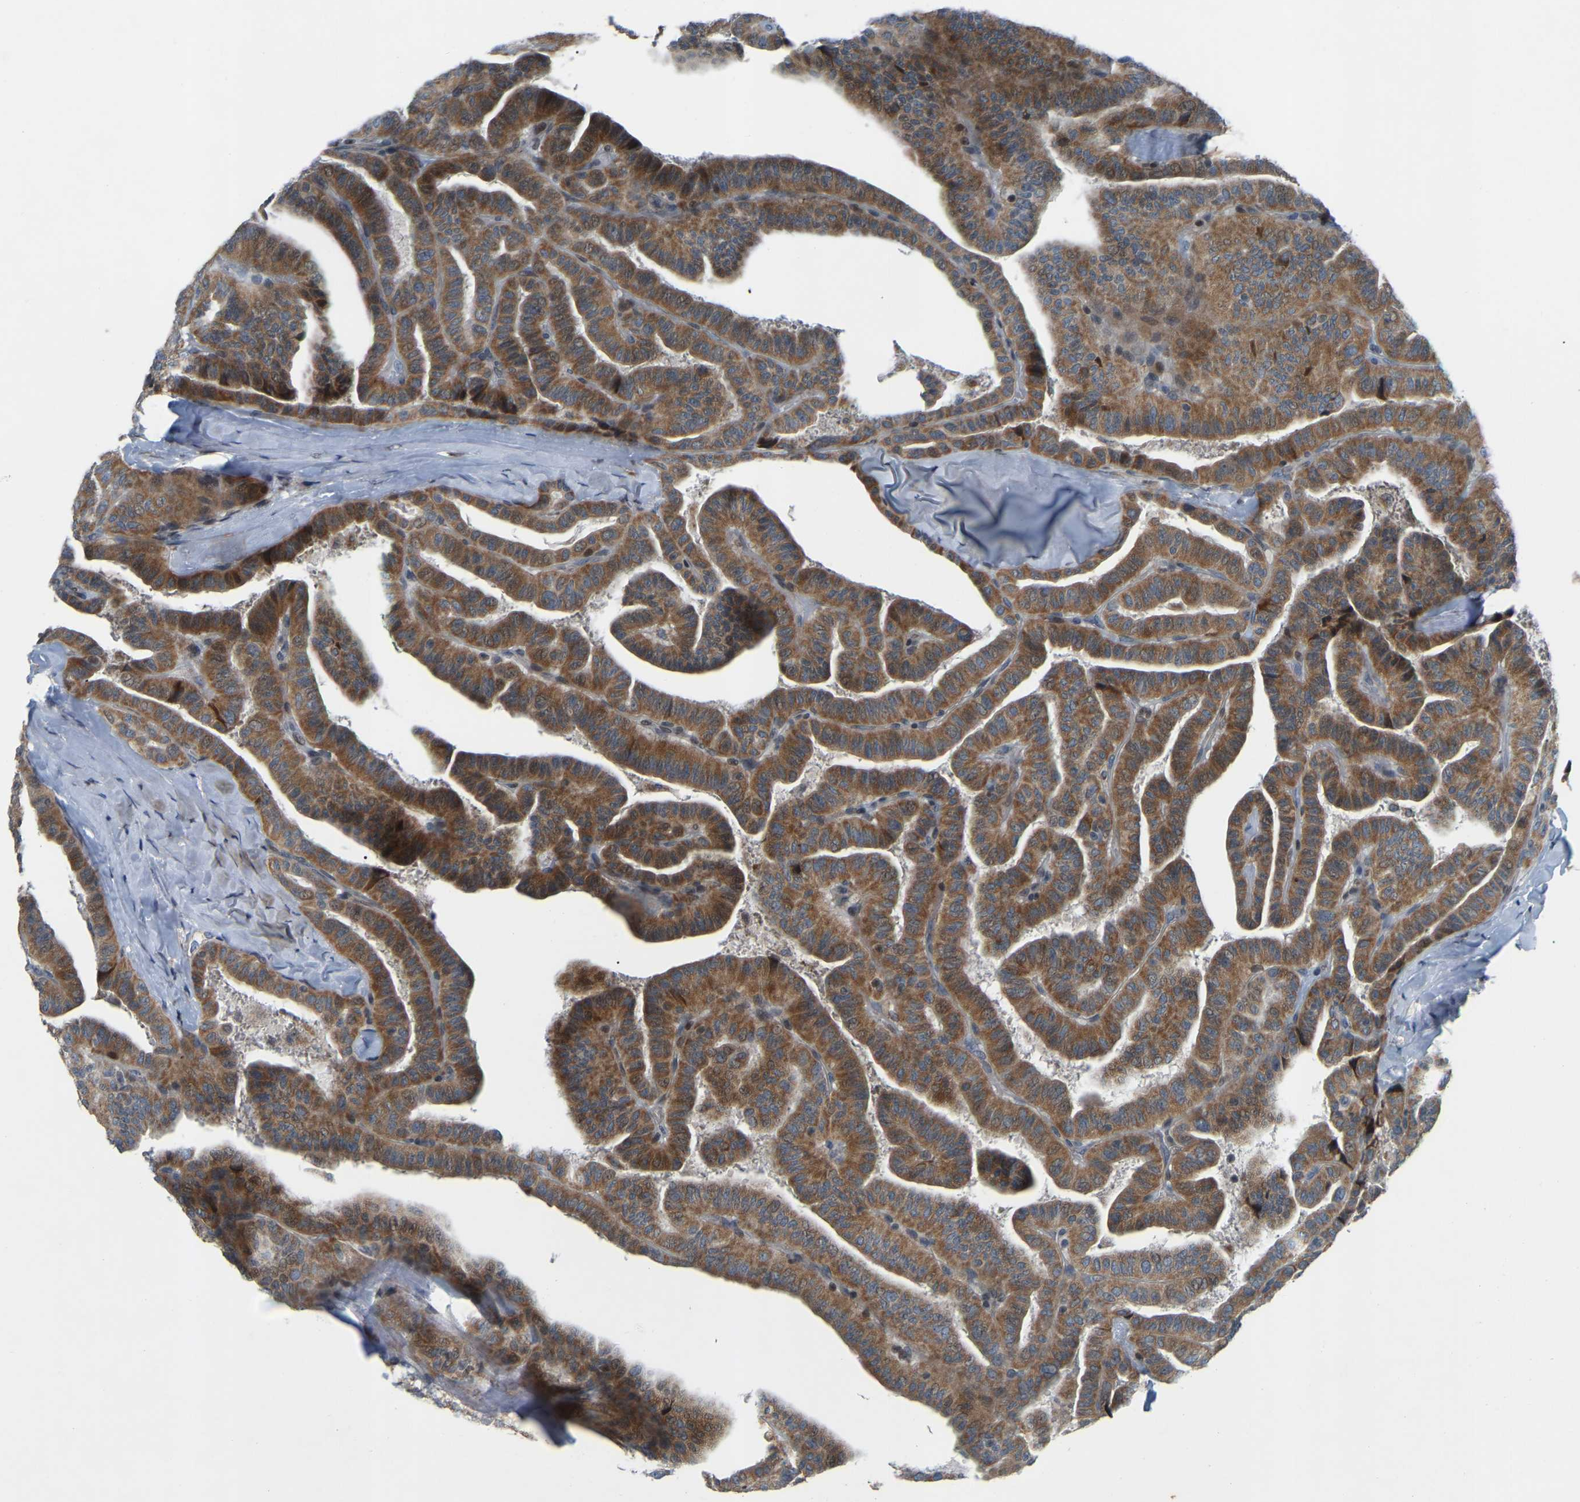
{"staining": {"intensity": "moderate", "quantity": ">75%", "location": "cytoplasmic/membranous"}, "tissue": "thyroid cancer", "cell_type": "Tumor cells", "image_type": "cancer", "snomed": [{"axis": "morphology", "description": "Papillary adenocarcinoma, NOS"}, {"axis": "topography", "description": "Thyroid gland"}], "caption": "Papillary adenocarcinoma (thyroid) tissue displays moderate cytoplasmic/membranous expression in approximately >75% of tumor cells", "gene": "PARL", "patient": {"sex": "male", "age": 77}}